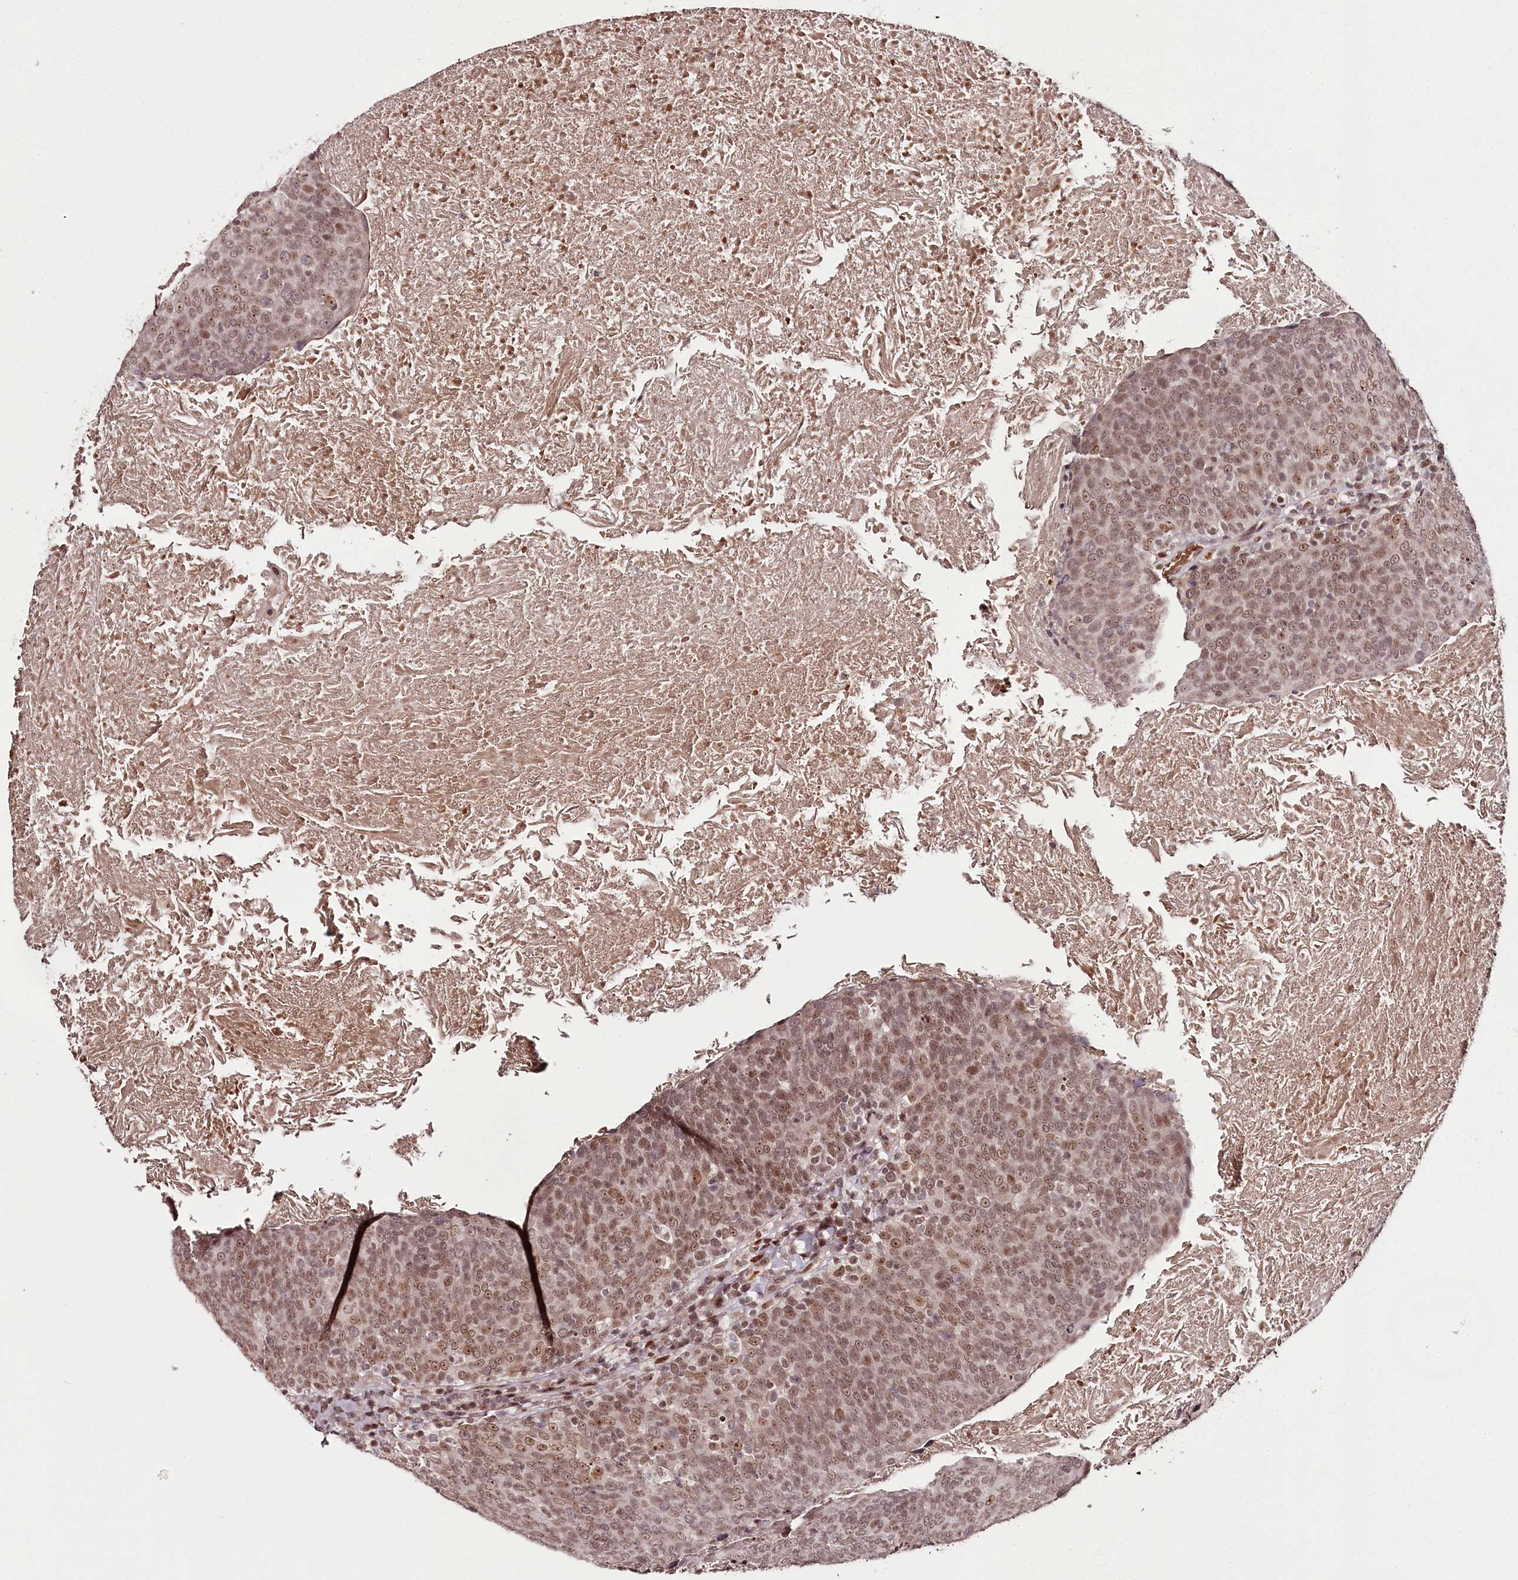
{"staining": {"intensity": "moderate", "quantity": ">75%", "location": "nuclear"}, "tissue": "head and neck cancer", "cell_type": "Tumor cells", "image_type": "cancer", "snomed": [{"axis": "morphology", "description": "Squamous cell carcinoma, NOS"}, {"axis": "morphology", "description": "Squamous cell carcinoma, metastatic, NOS"}, {"axis": "topography", "description": "Lymph node"}, {"axis": "topography", "description": "Head-Neck"}], "caption": "Tumor cells display moderate nuclear staining in approximately >75% of cells in head and neck metastatic squamous cell carcinoma. Immunohistochemistry stains the protein in brown and the nuclei are stained blue.", "gene": "THYN1", "patient": {"sex": "male", "age": 62}}